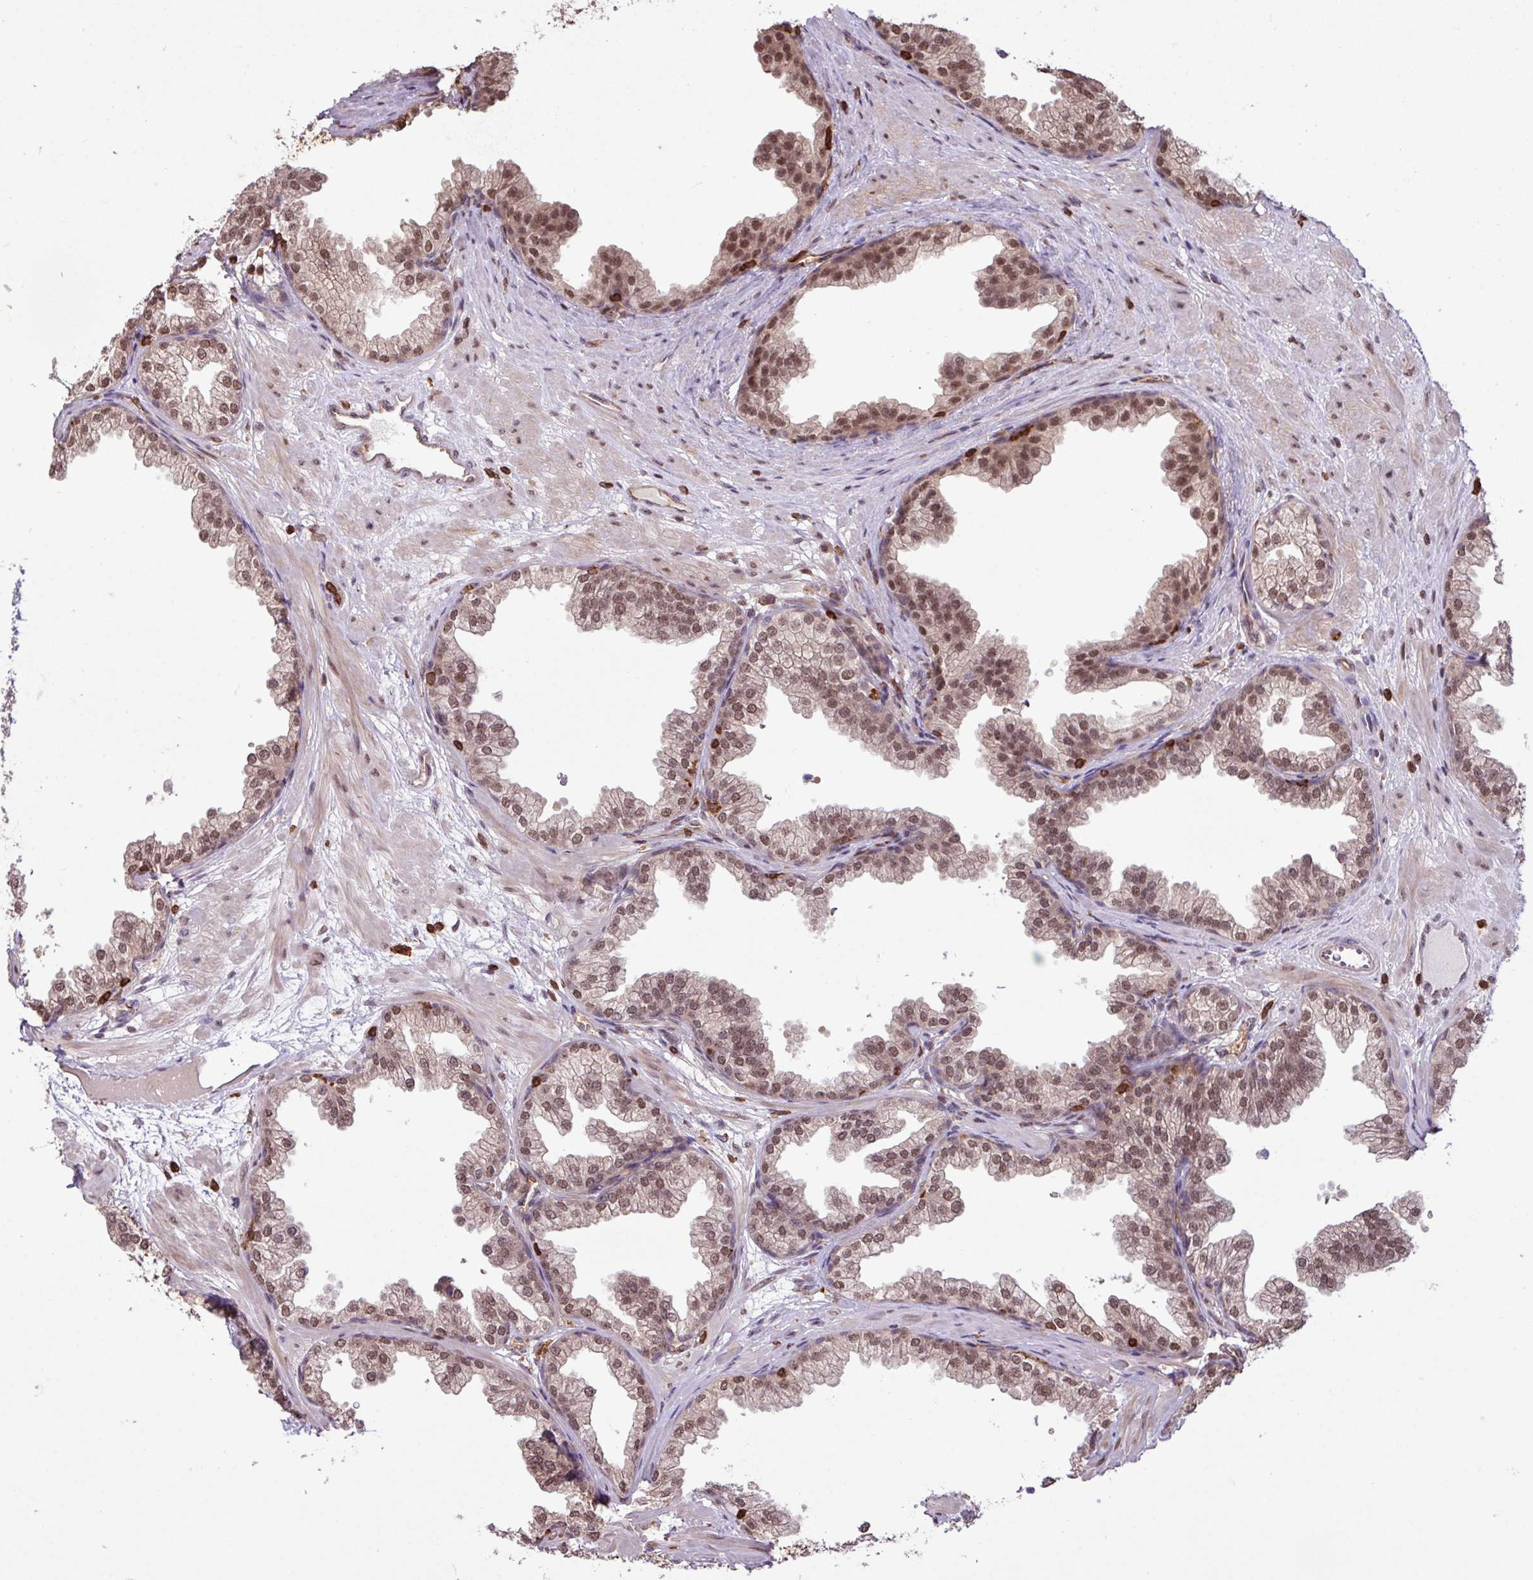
{"staining": {"intensity": "moderate", "quantity": ">75%", "location": "nuclear"}, "tissue": "prostate", "cell_type": "Glandular cells", "image_type": "normal", "snomed": [{"axis": "morphology", "description": "Normal tissue, NOS"}, {"axis": "topography", "description": "Prostate"}], "caption": "The image displays staining of benign prostate, revealing moderate nuclear protein expression (brown color) within glandular cells.", "gene": "GON7", "patient": {"sex": "male", "age": 37}}